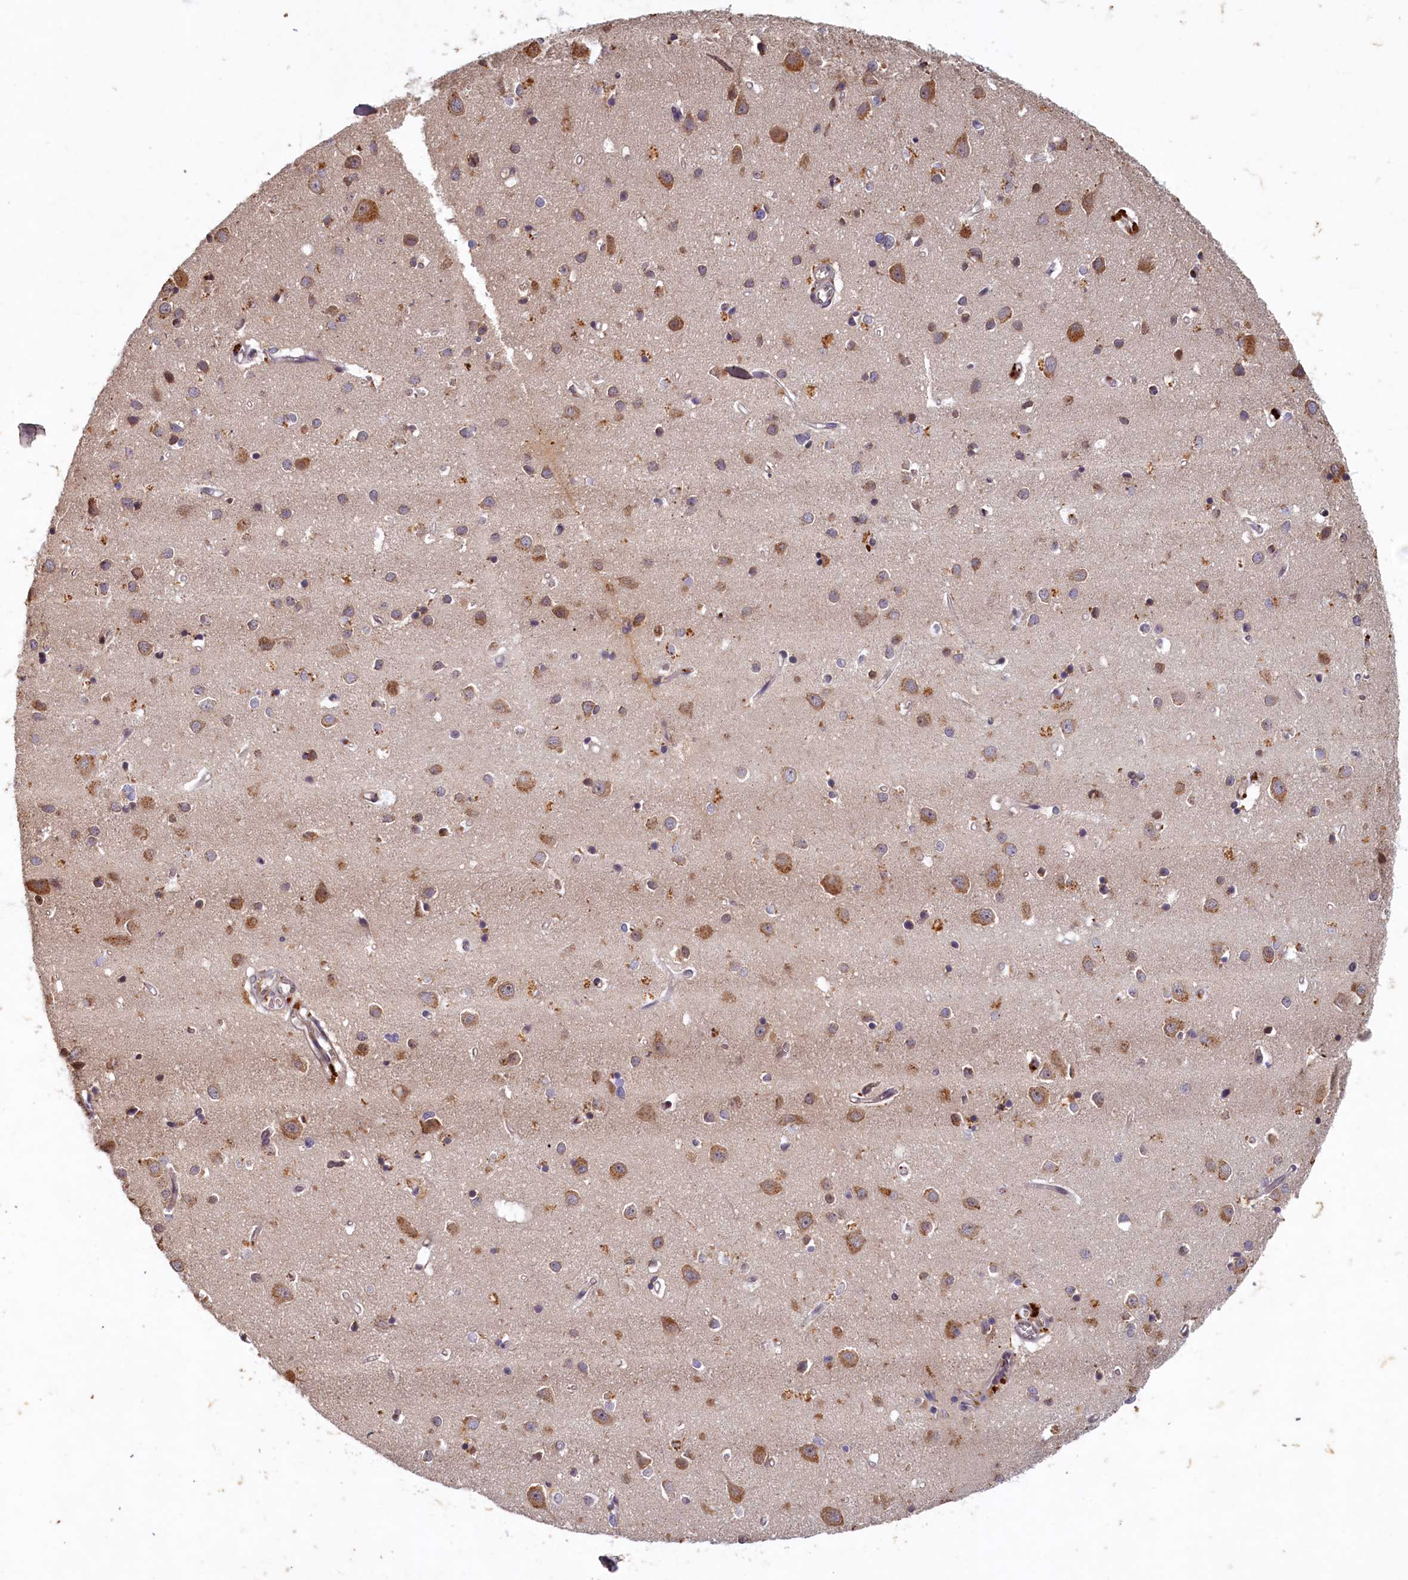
{"staining": {"intensity": "moderate", "quantity": "25%-75%", "location": "cytoplasmic/membranous"}, "tissue": "cerebral cortex", "cell_type": "Endothelial cells", "image_type": "normal", "snomed": [{"axis": "morphology", "description": "Normal tissue, NOS"}, {"axis": "topography", "description": "Cerebral cortex"}], "caption": "Immunohistochemistry of unremarkable human cerebral cortex demonstrates medium levels of moderate cytoplasmic/membranous positivity in approximately 25%-75% of endothelial cells.", "gene": "LCMT2", "patient": {"sex": "female", "age": 64}}